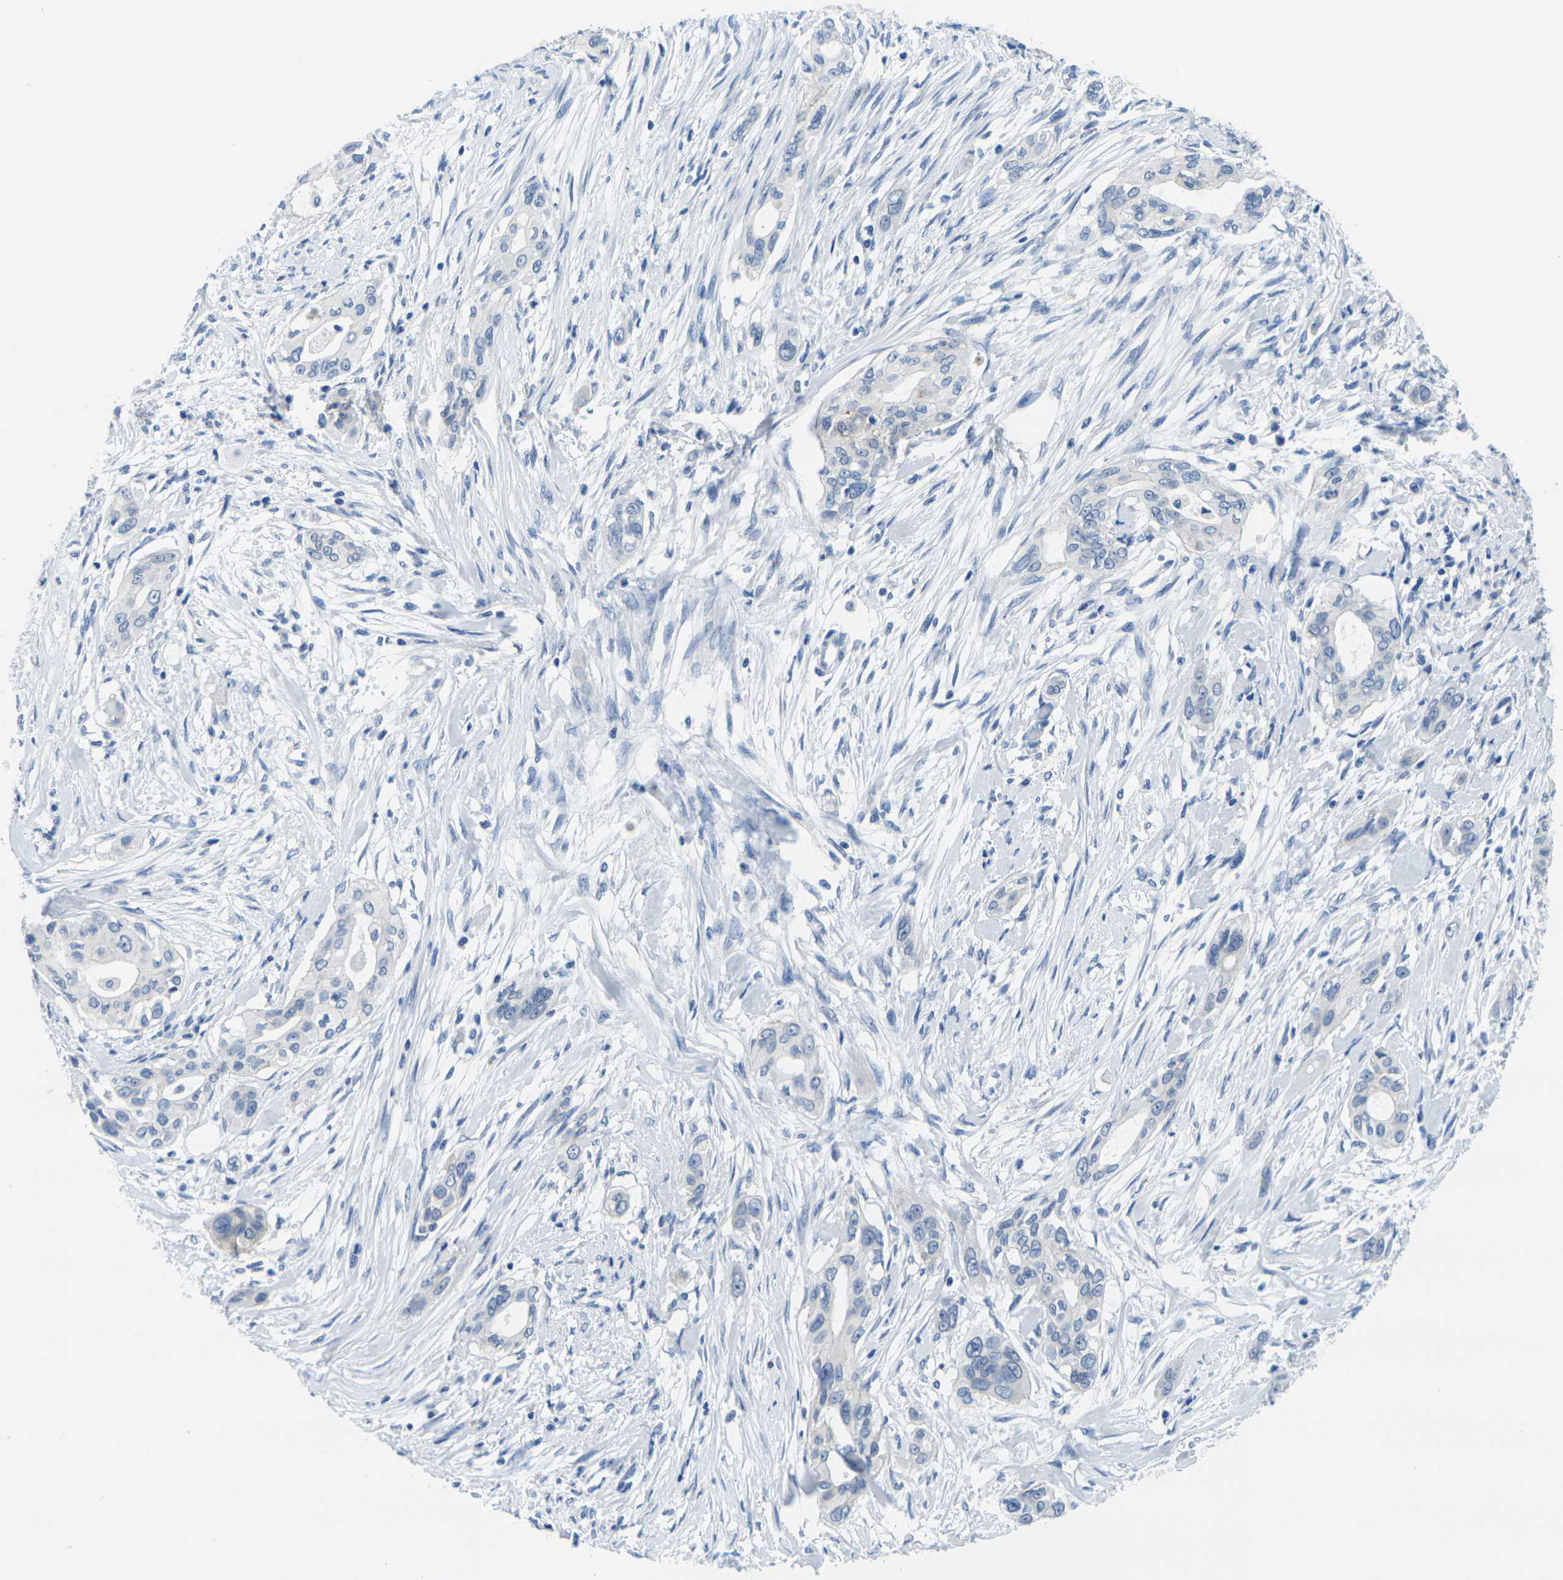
{"staining": {"intensity": "negative", "quantity": "none", "location": "none"}, "tissue": "pancreatic cancer", "cell_type": "Tumor cells", "image_type": "cancer", "snomed": [{"axis": "morphology", "description": "Adenocarcinoma, NOS"}, {"axis": "topography", "description": "Pancreas"}], "caption": "Photomicrograph shows no protein staining in tumor cells of adenocarcinoma (pancreatic) tissue.", "gene": "FAM3D", "patient": {"sex": "female", "age": 60}}